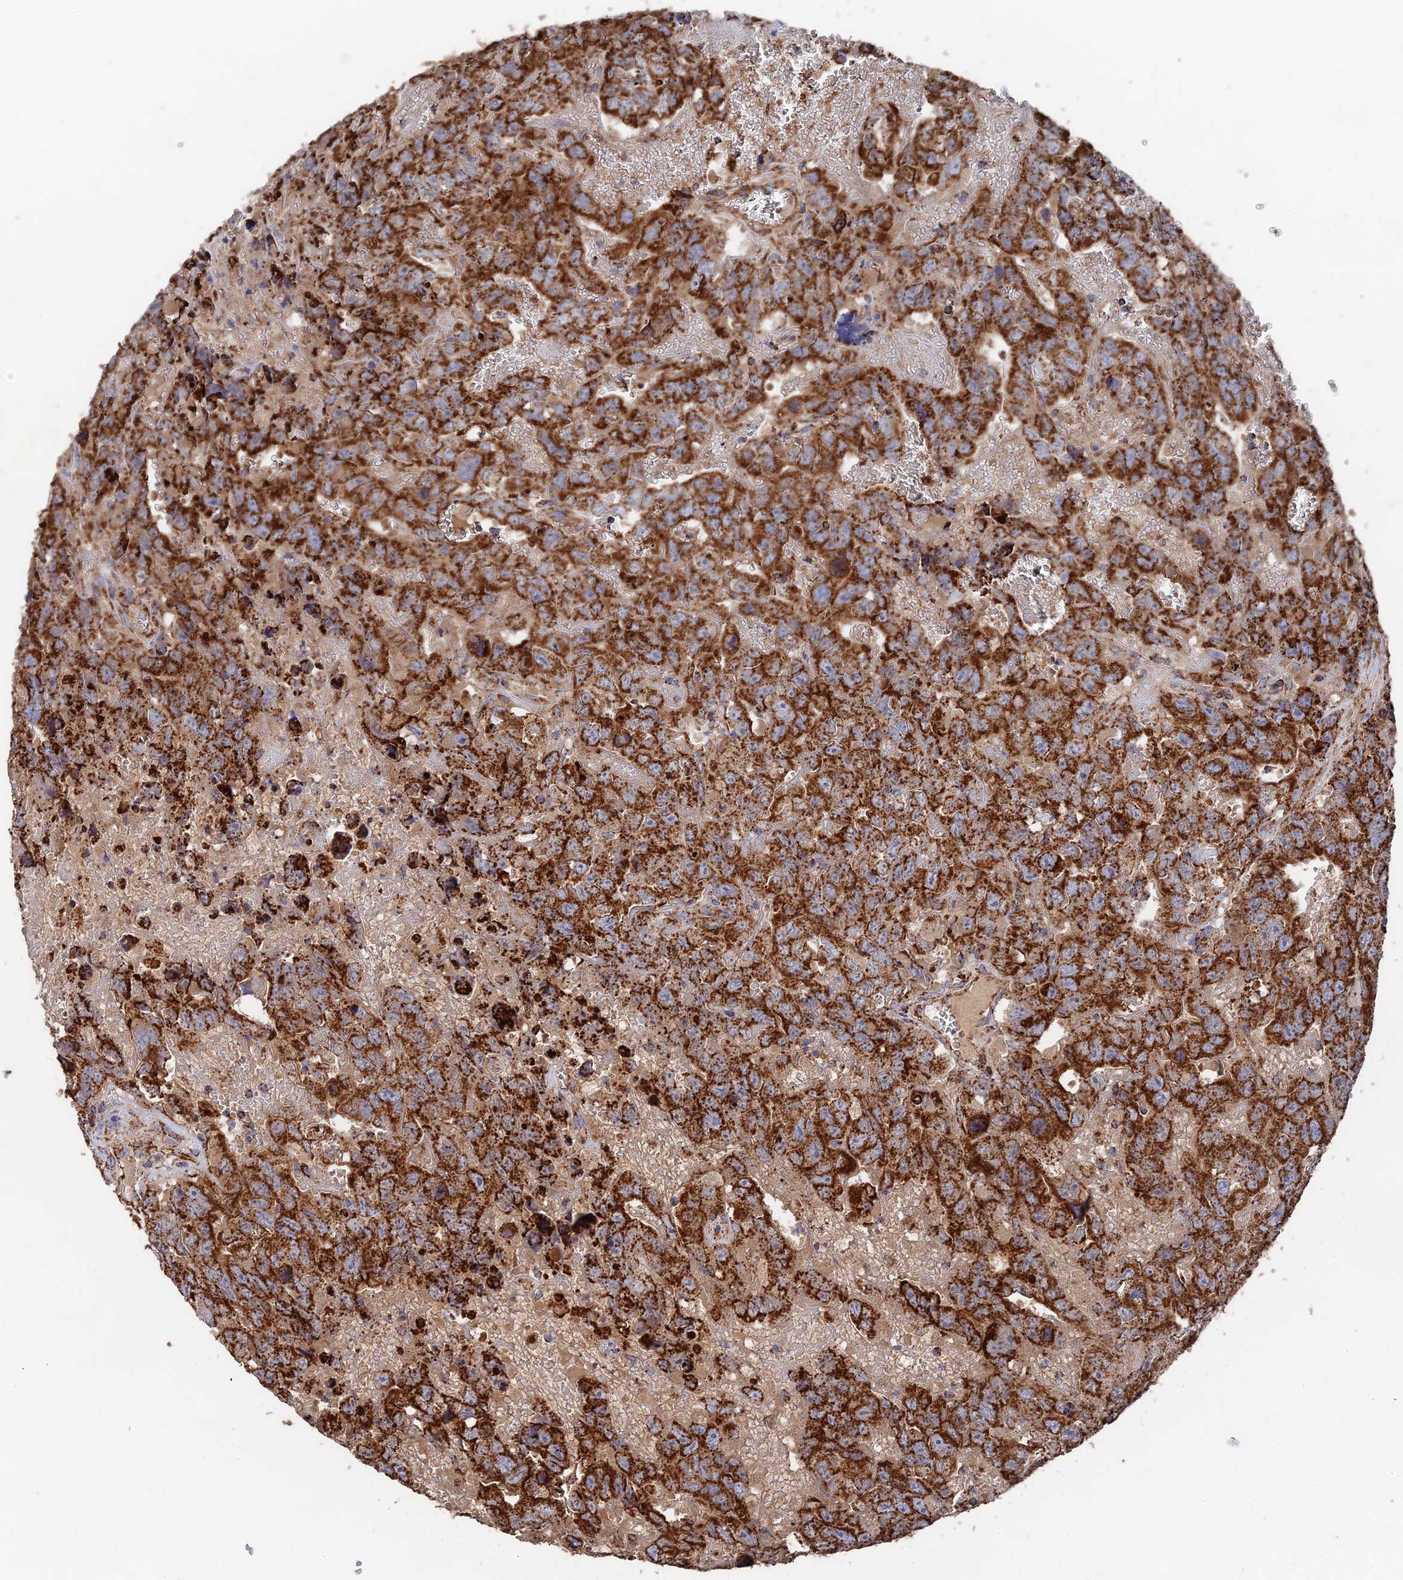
{"staining": {"intensity": "strong", "quantity": ">75%", "location": "cytoplasmic/membranous"}, "tissue": "testis cancer", "cell_type": "Tumor cells", "image_type": "cancer", "snomed": [{"axis": "morphology", "description": "Carcinoma, Embryonal, NOS"}, {"axis": "topography", "description": "Testis"}], "caption": "Strong cytoplasmic/membranous protein expression is present in approximately >75% of tumor cells in embryonal carcinoma (testis). (Stains: DAB in brown, nuclei in blue, Microscopy: brightfield microscopy at high magnification).", "gene": "HAUS8", "patient": {"sex": "male", "age": 45}}